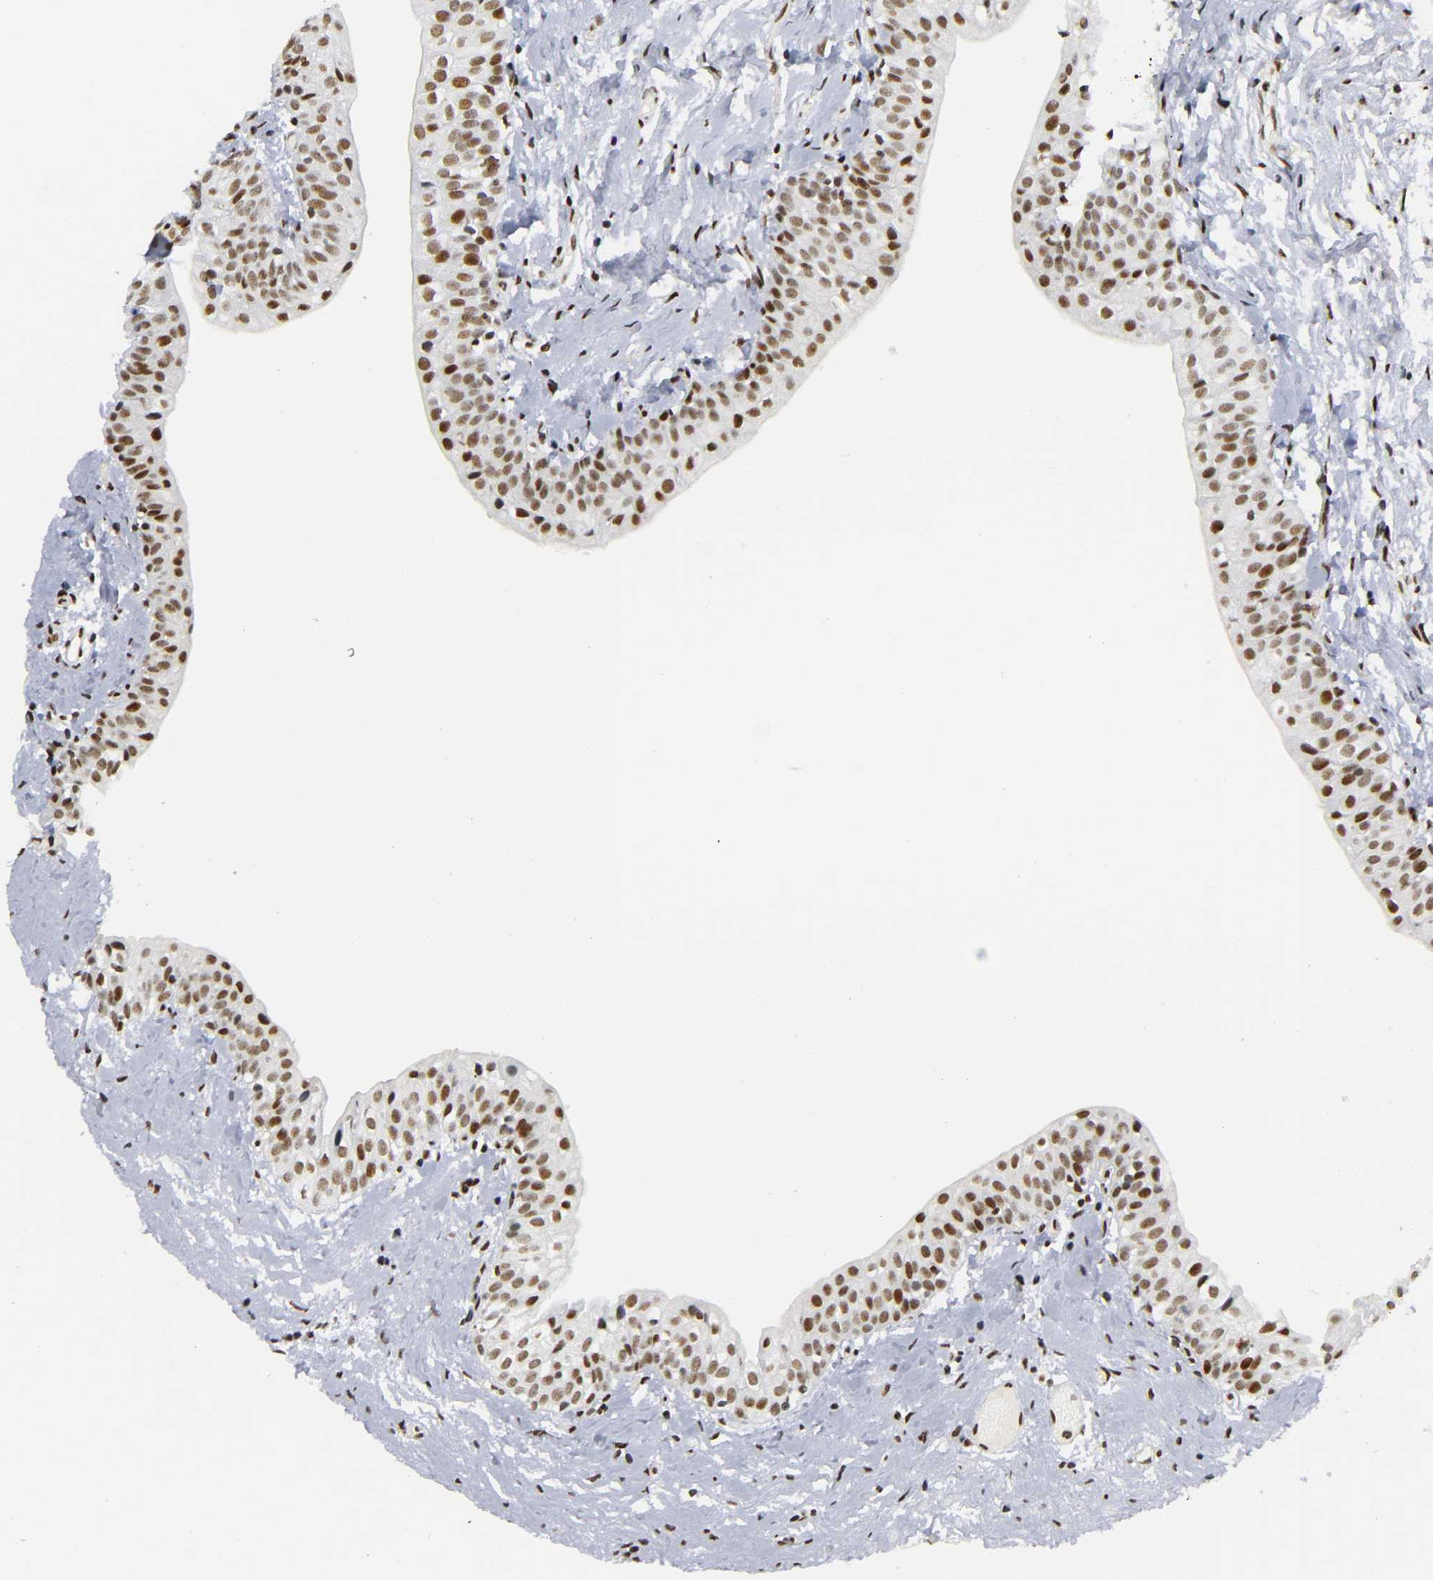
{"staining": {"intensity": "moderate", "quantity": ">75%", "location": "nuclear"}, "tissue": "urinary bladder", "cell_type": "Urothelial cells", "image_type": "normal", "snomed": [{"axis": "morphology", "description": "Normal tissue, NOS"}, {"axis": "topography", "description": "Urinary bladder"}], "caption": "IHC (DAB (3,3'-diaminobenzidine)) staining of unremarkable human urinary bladder shows moderate nuclear protein expression in about >75% of urothelial cells. (DAB IHC, brown staining for protein, blue staining for nuclei).", "gene": "CREBBP", "patient": {"sex": "male", "age": 59}}